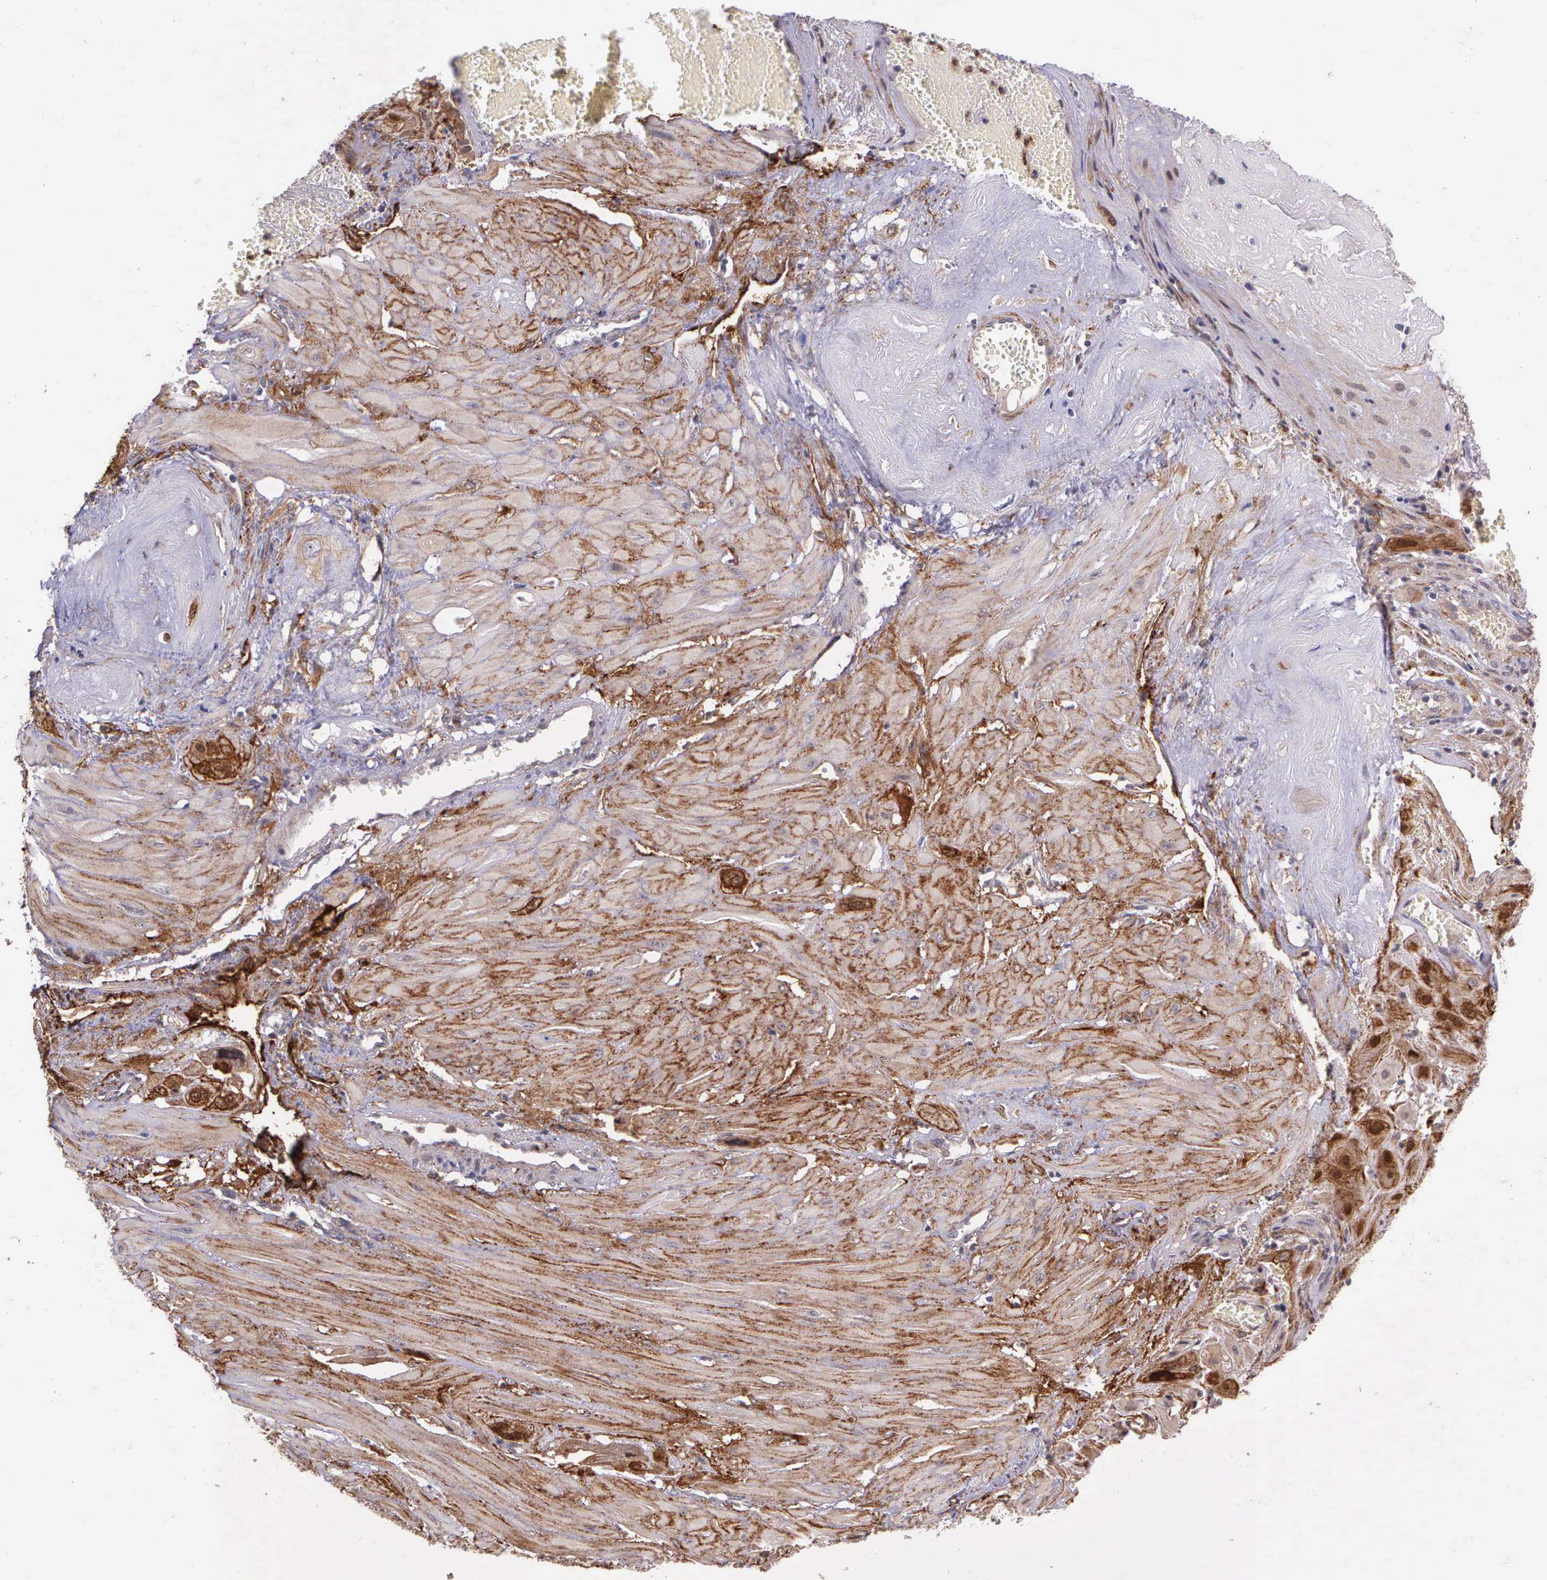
{"staining": {"intensity": "moderate", "quantity": "25%-75%", "location": "cytoplasmic/membranous"}, "tissue": "cervical cancer", "cell_type": "Tumor cells", "image_type": "cancer", "snomed": [{"axis": "morphology", "description": "Squamous cell carcinoma, NOS"}, {"axis": "topography", "description": "Cervix"}], "caption": "Moderate cytoplasmic/membranous staining for a protein is present in approximately 25%-75% of tumor cells of cervical squamous cell carcinoma using IHC.", "gene": "PRICKLE3", "patient": {"sex": "female", "age": 34}}